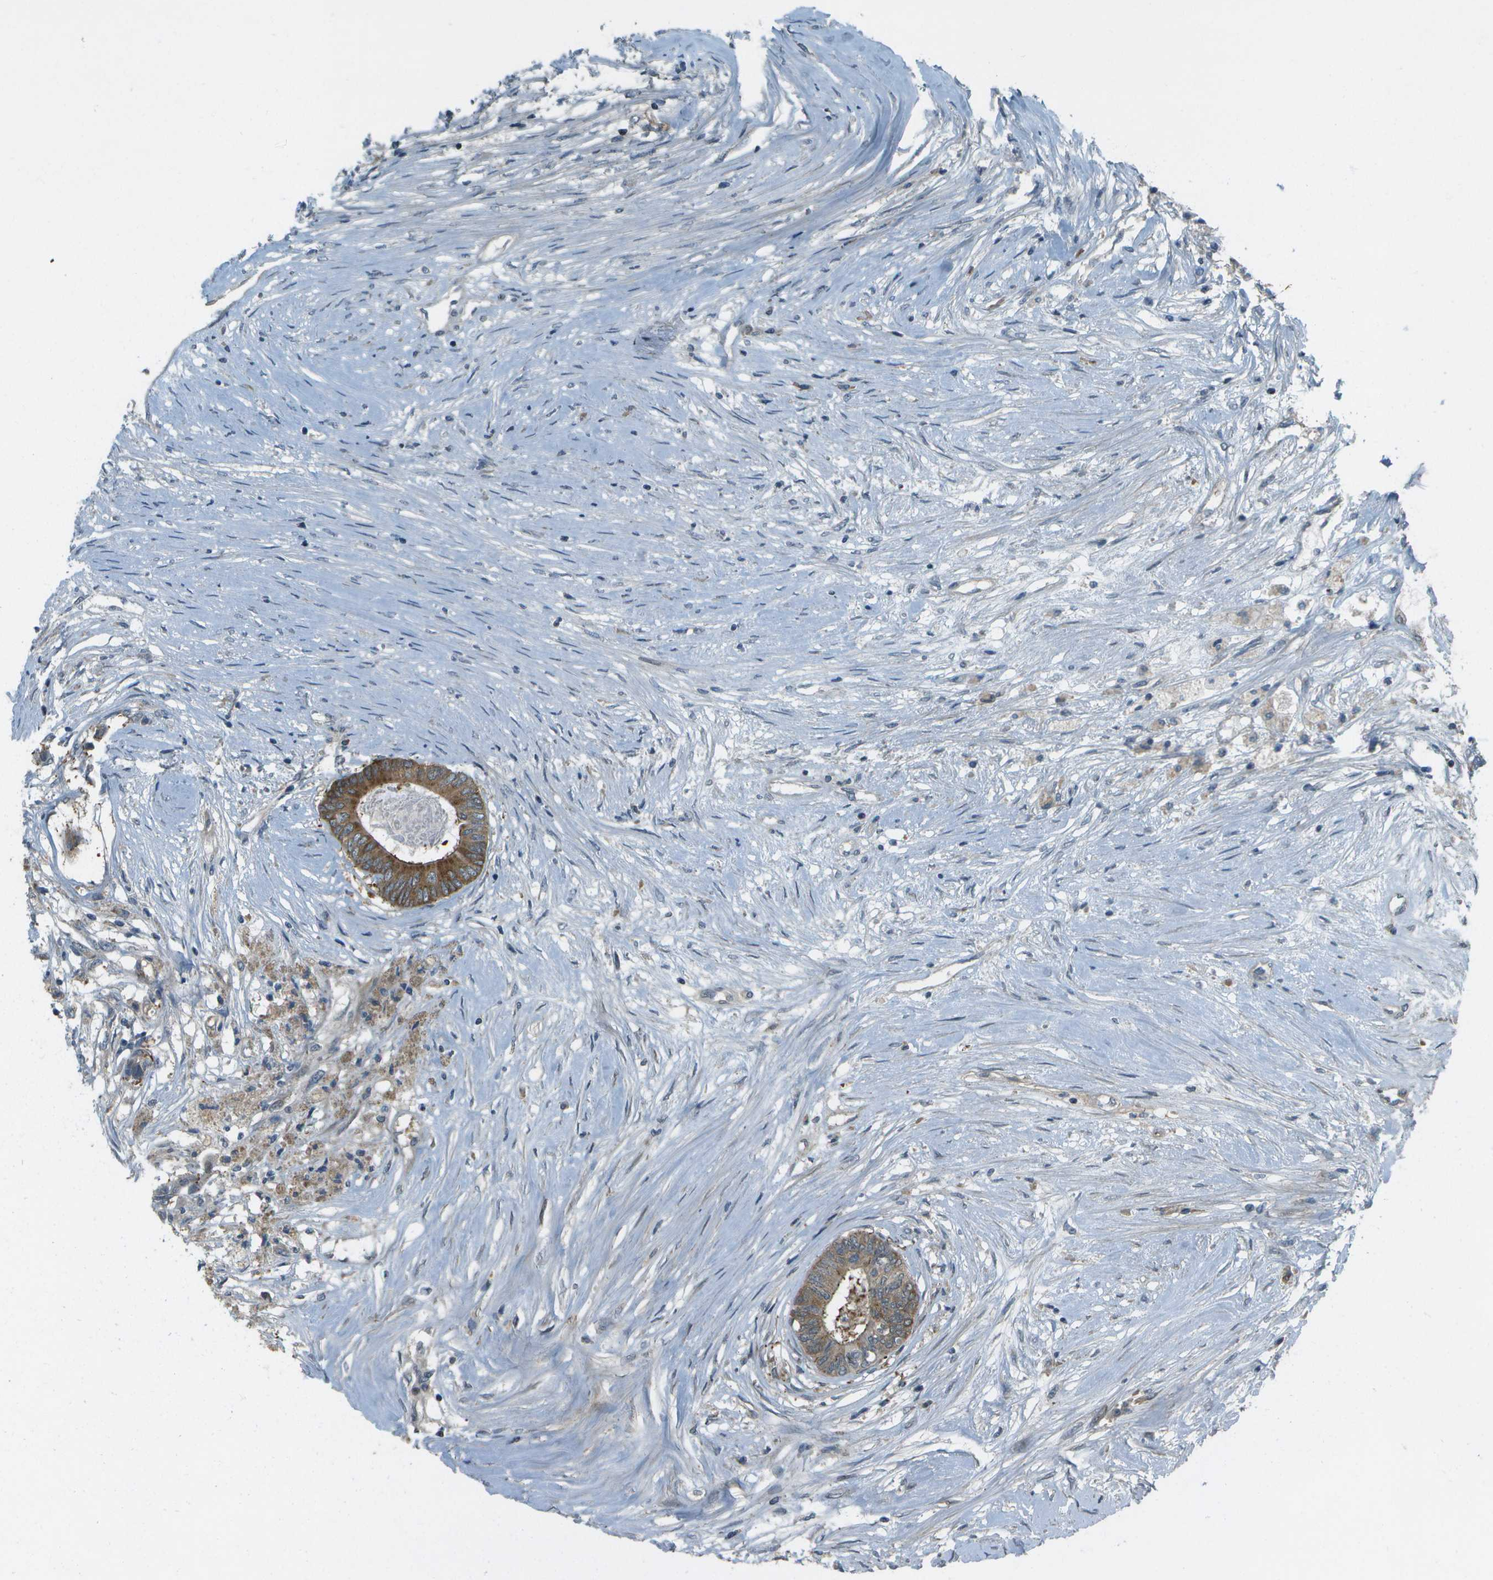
{"staining": {"intensity": "moderate", "quantity": ">75%", "location": "cytoplasmic/membranous"}, "tissue": "colorectal cancer", "cell_type": "Tumor cells", "image_type": "cancer", "snomed": [{"axis": "morphology", "description": "Adenocarcinoma, NOS"}, {"axis": "topography", "description": "Rectum"}], "caption": "Protein staining shows moderate cytoplasmic/membranous expression in about >75% of tumor cells in colorectal cancer.", "gene": "WNK2", "patient": {"sex": "male", "age": 63}}